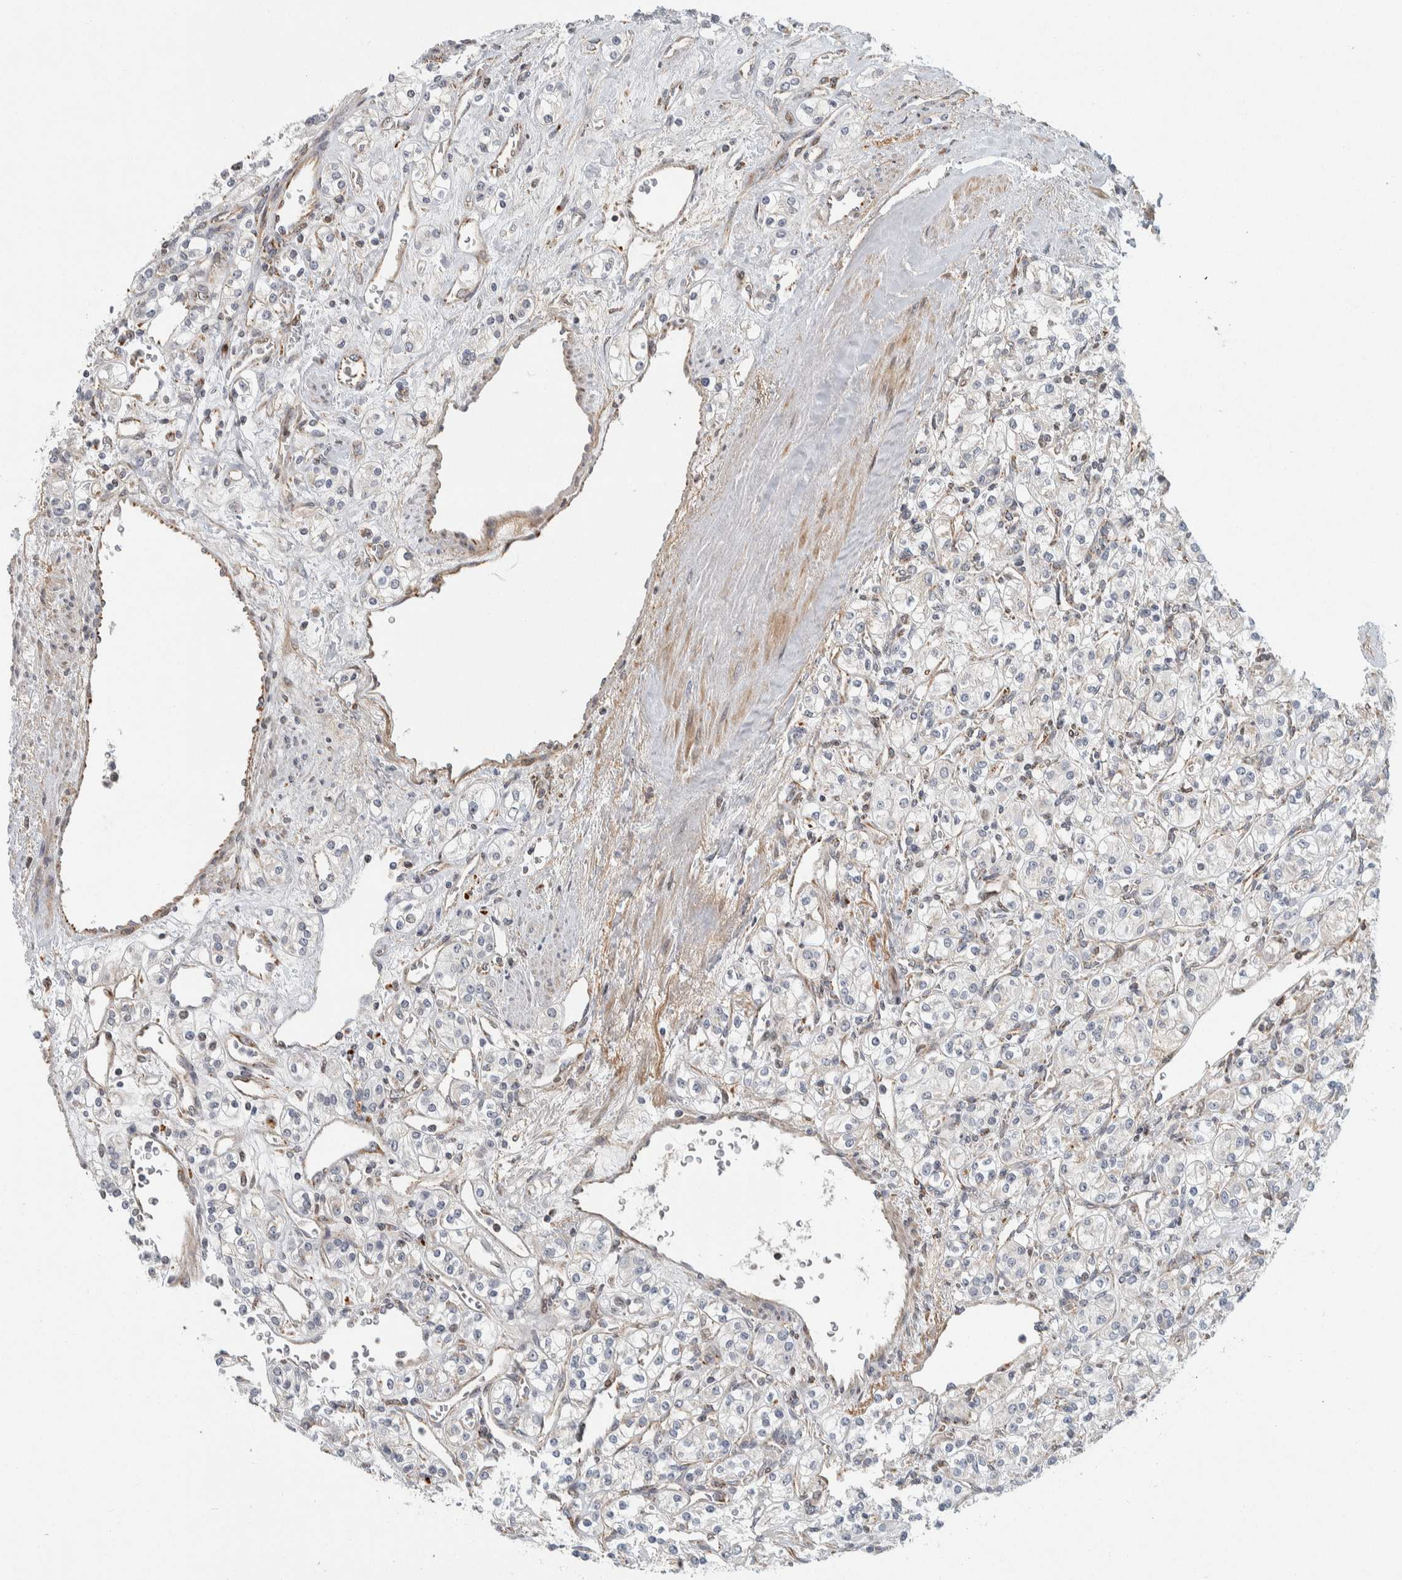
{"staining": {"intensity": "negative", "quantity": "none", "location": "none"}, "tissue": "renal cancer", "cell_type": "Tumor cells", "image_type": "cancer", "snomed": [{"axis": "morphology", "description": "Adenocarcinoma, NOS"}, {"axis": "topography", "description": "Kidney"}], "caption": "This is a photomicrograph of immunohistochemistry (IHC) staining of renal adenocarcinoma, which shows no expression in tumor cells. (DAB (3,3'-diaminobenzidine) immunohistochemistry, high magnification).", "gene": "AFP", "patient": {"sex": "male", "age": 77}}